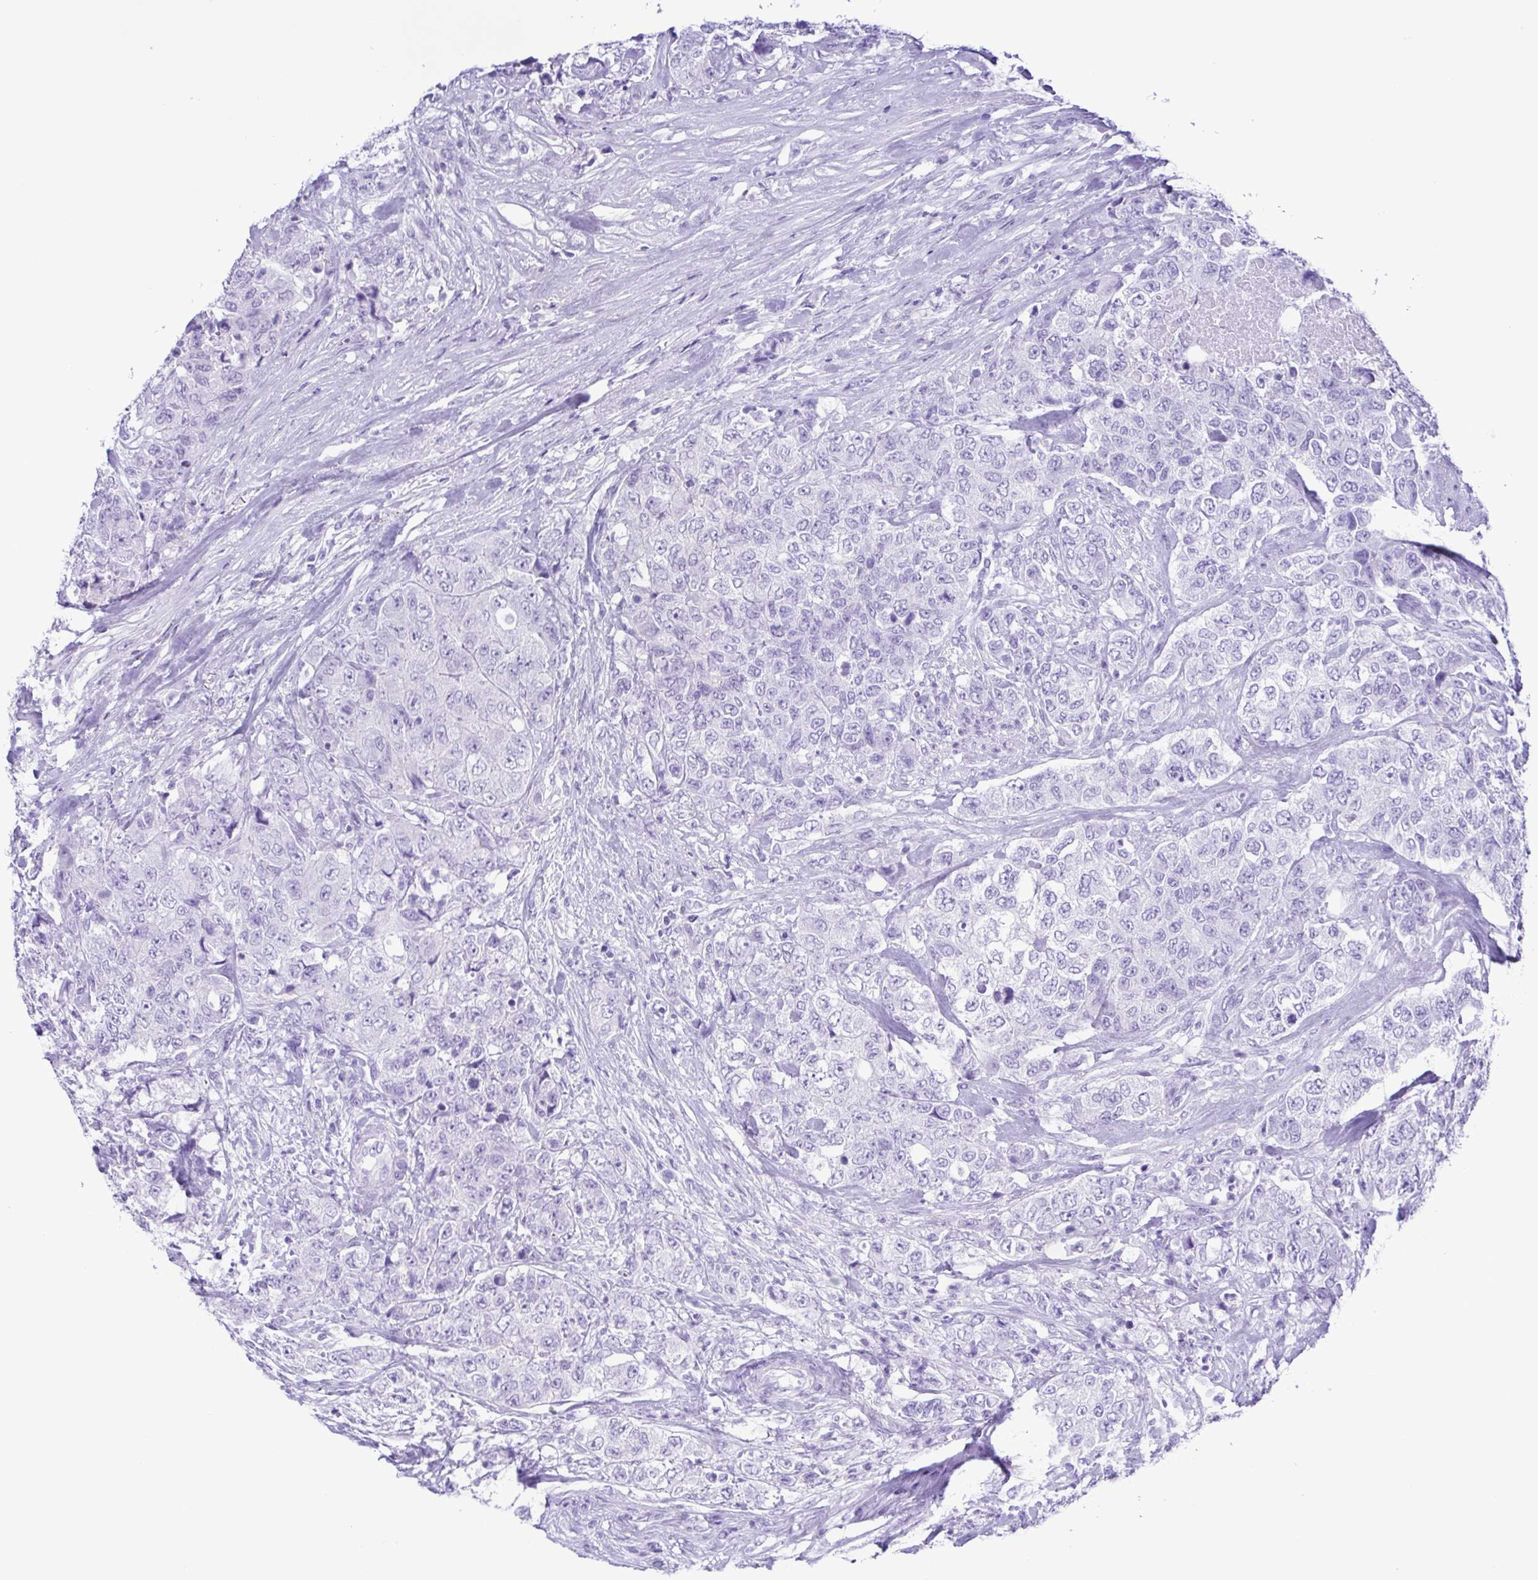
{"staining": {"intensity": "negative", "quantity": "none", "location": "none"}, "tissue": "urothelial cancer", "cell_type": "Tumor cells", "image_type": "cancer", "snomed": [{"axis": "morphology", "description": "Urothelial carcinoma, High grade"}, {"axis": "topography", "description": "Urinary bladder"}], "caption": "Tumor cells show no significant protein expression in urothelial cancer.", "gene": "CASP14", "patient": {"sex": "female", "age": 78}}